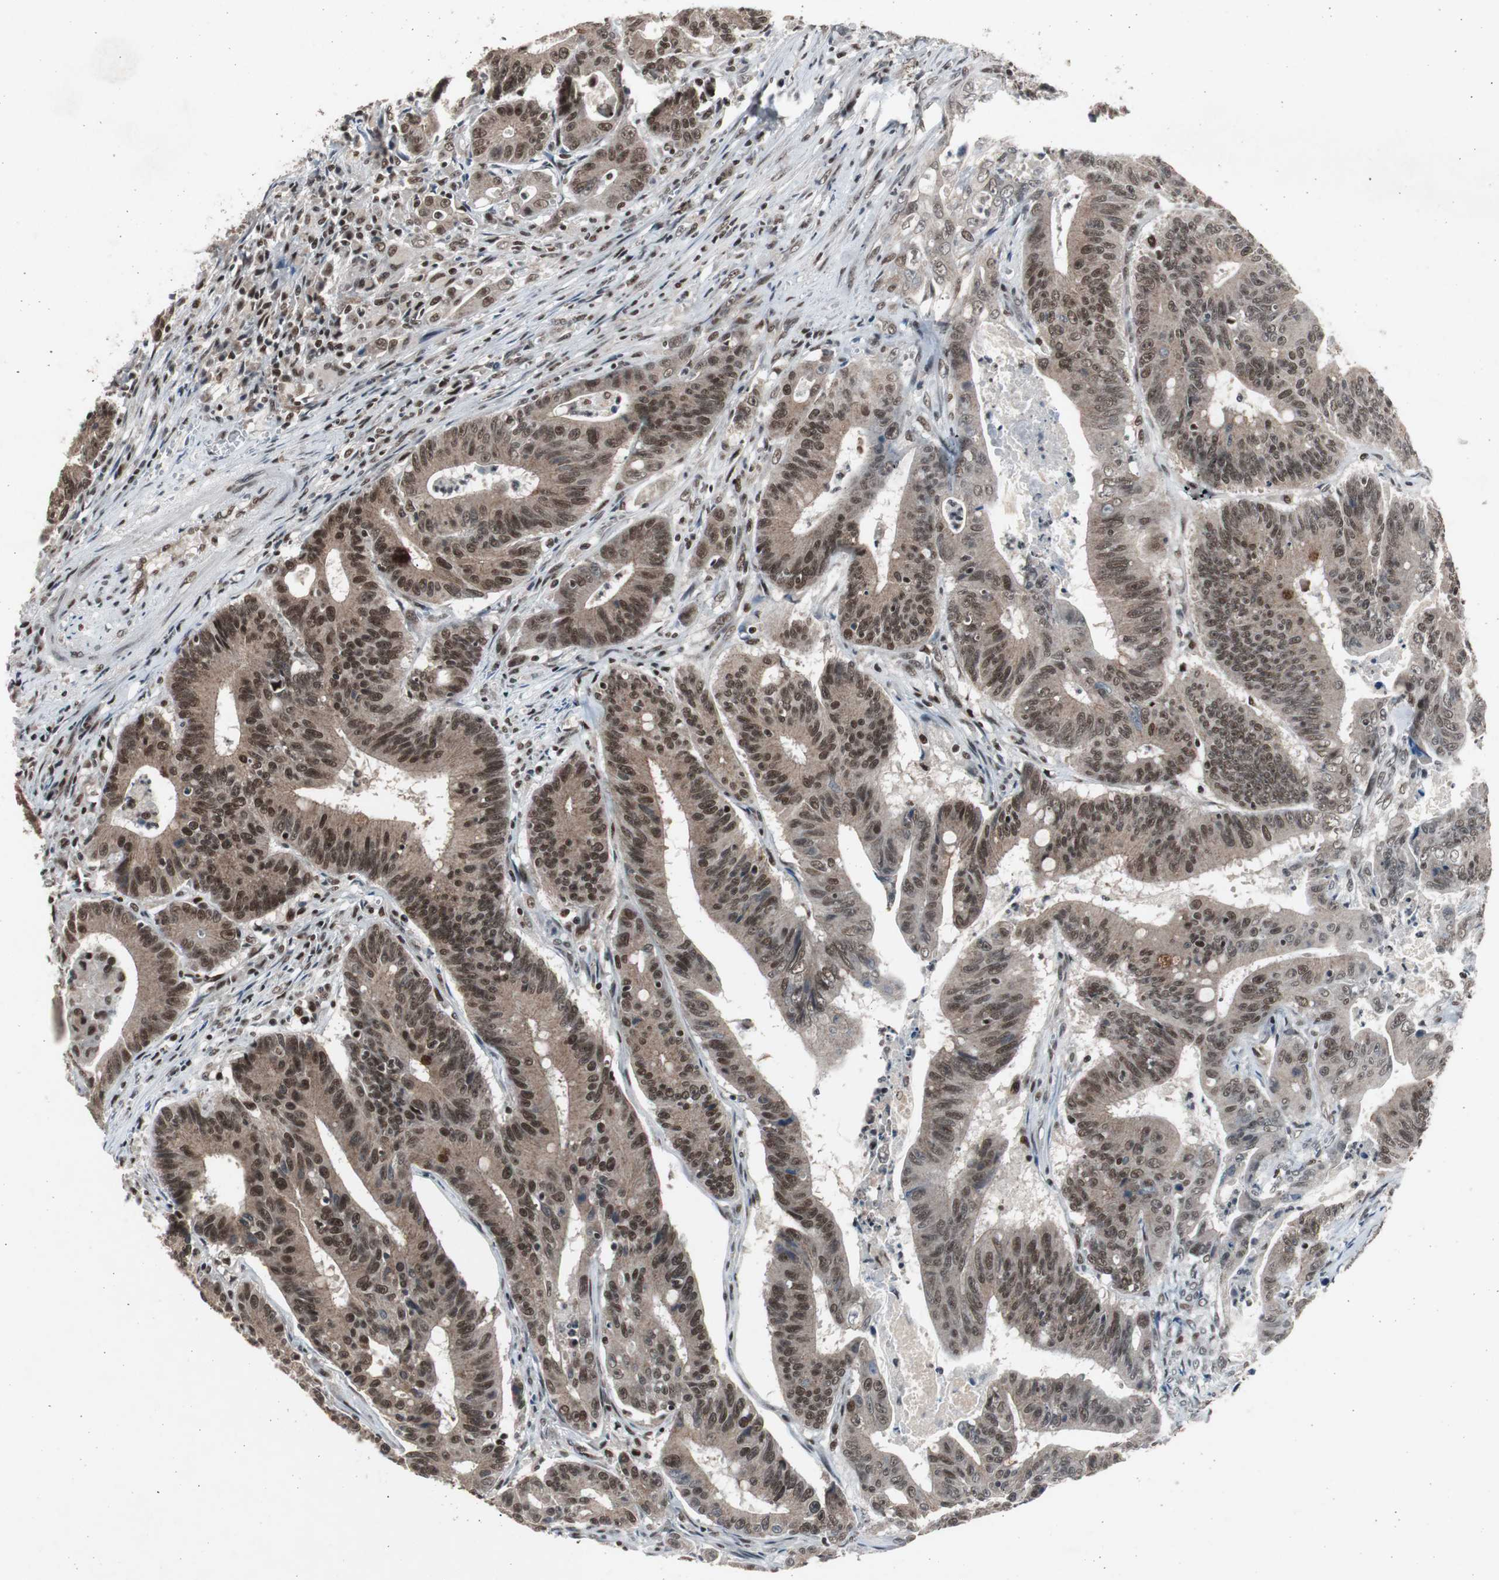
{"staining": {"intensity": "strong", "quantity": ">75%", "location": "nuclear"}, "tissue": "colorectal cancer", "cell_type": "Tumor cells", "image_type": "cancer", "snomed": [{"axis": "morphology", "description": "Adenocarcinoma, NOS"}, {"axis": "topography", "description": "Colon"}], "caption": "Protein expression analysis of human colorectal cancer reveals strong nuclear staining in approximately >75% of tumor cells.", "gene": "RPA1", "patient": {"sex": "male", "age": 45}}